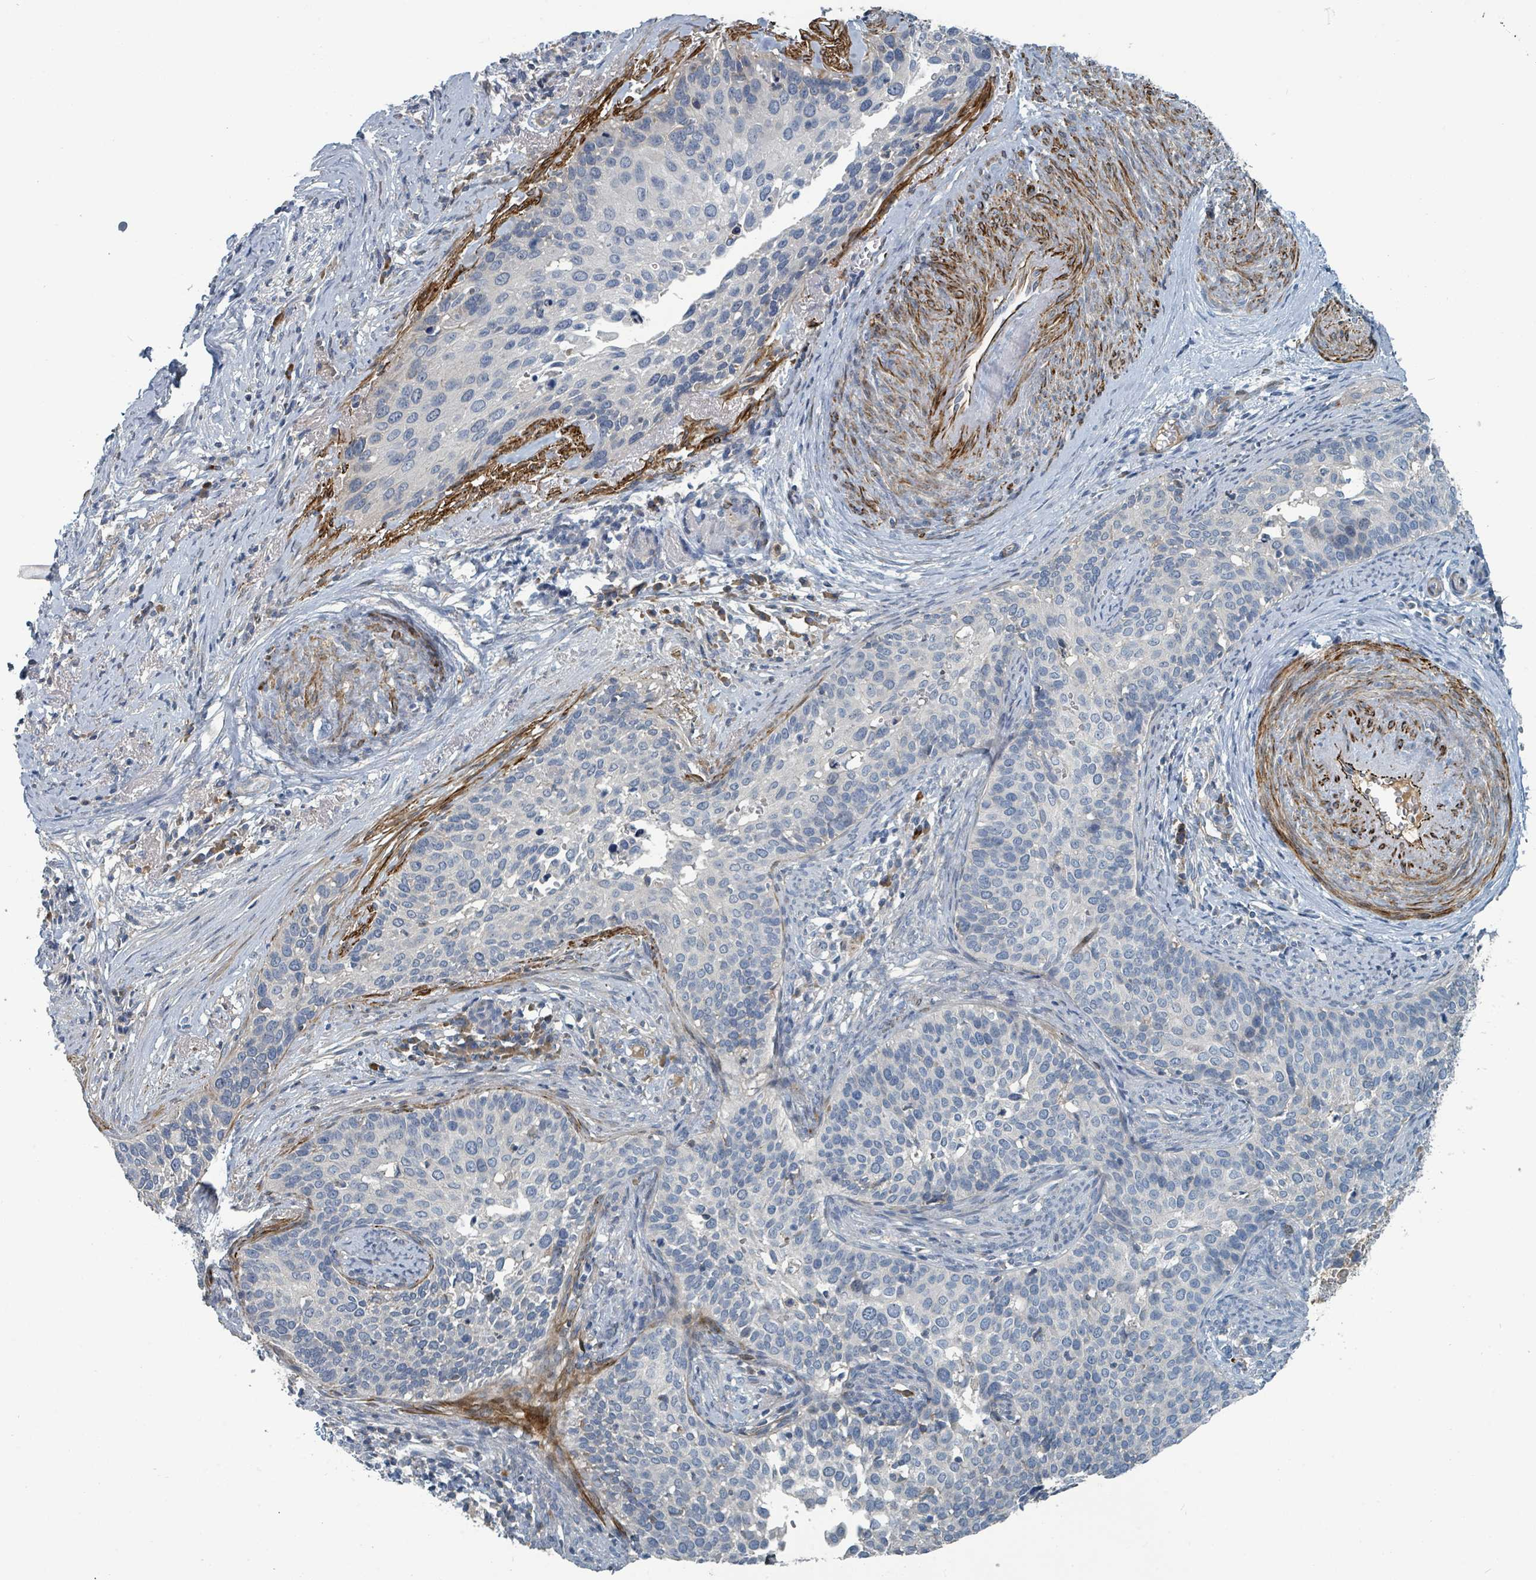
{"staining": {"intensity": "negative", "quantity": "none", "location": "none"}, "tissue": "cervical cancer", "cell_type": "Tumor cells", "image_type": "cancer", "snomed": [{"axis": "morphology", "description": "Squamous cell carcinoma, NOS"}, {"axis": "topography", "description": "Cervix"}], "caption": "Cervical cancer (squamous cell carcinoma) stained for a protein using immunohistochemistry (IHC) demonstrates no staining tumor cells.", "gene": "SLC44A5", "patient": {"sex": "female", "age": 44}}